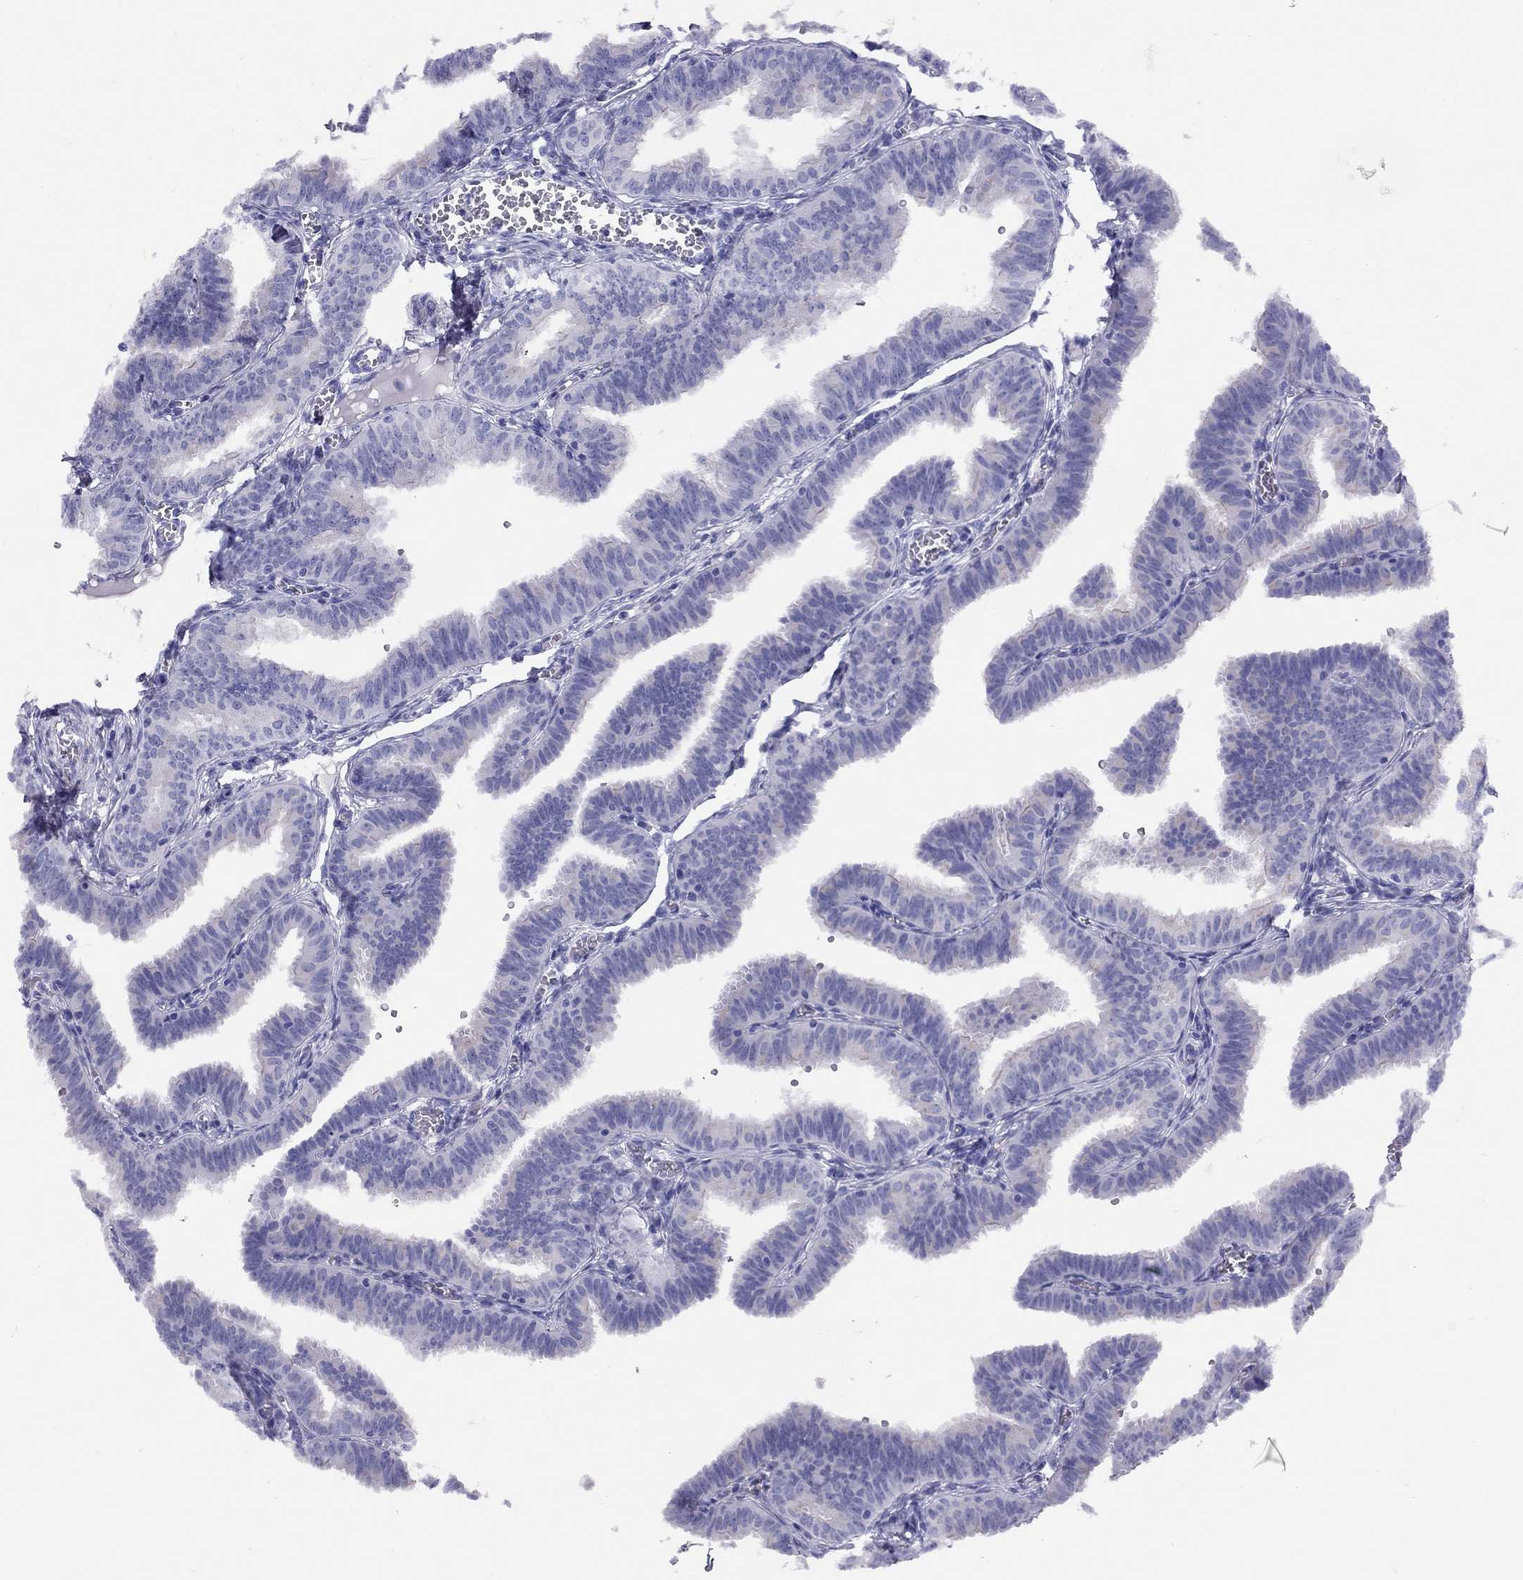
{"staining": {"intensity": "negative", "quantity": "none", "location": "none"}, "tissue": "fallopian tube", "cell_type": "Glandular cells", "image_type": "normal", "snomed": [{"axis": "morphology", "description": "Normal tissue, NOS"}, {"axis": "topography", "description": "Fallopian tube"}], "caption": "Glandular cells are negative for brown protein staining in unremarkable fallopian tube. (DAB IHC visualized using brightfield microscopy, high magnification).", "gene": "LRIT2", "patient": {"sex": "female", "age": 25}}